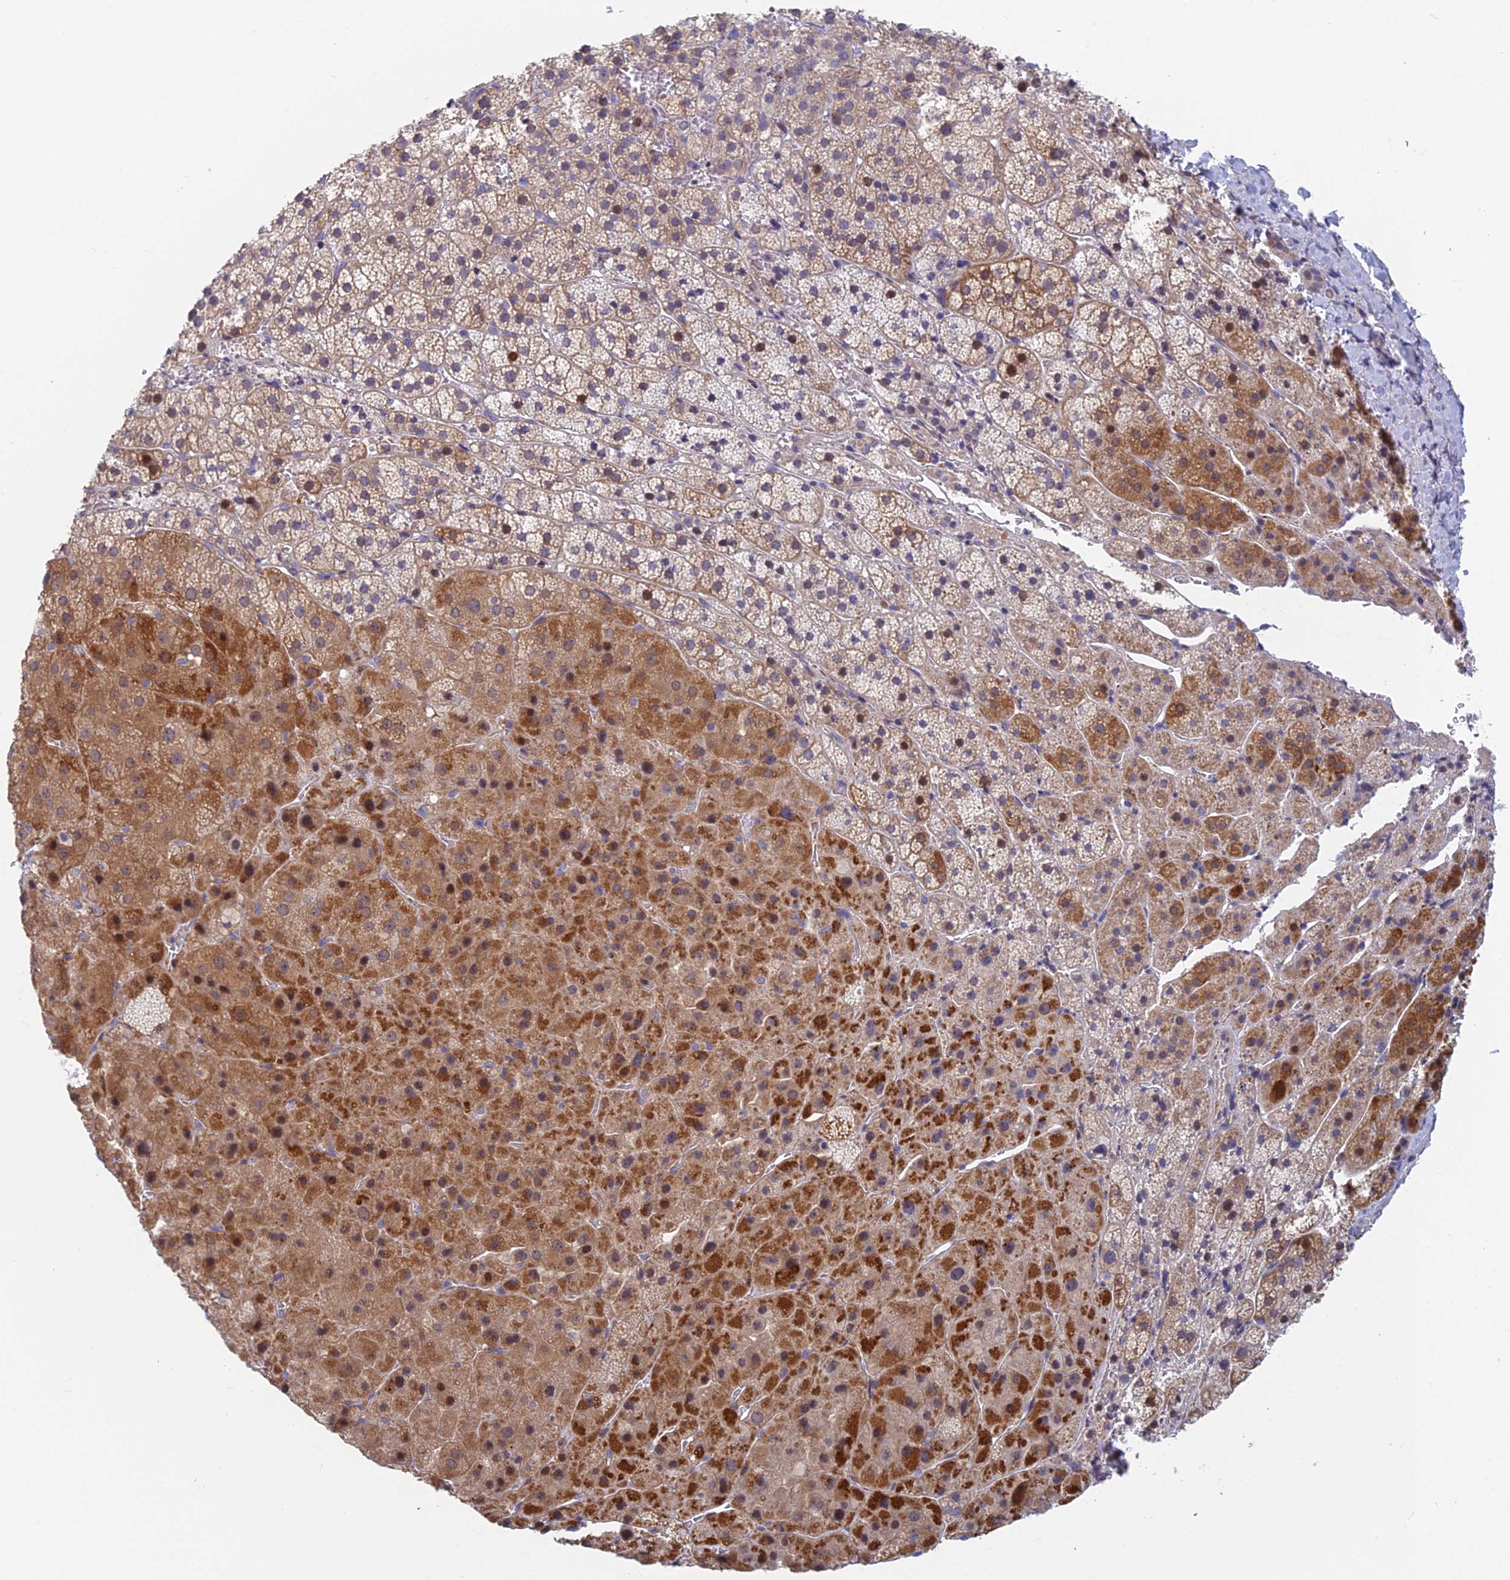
{"staining": {"intensity": "moderate", "quantity": "25%-75%", "location": "cytoplasmic/membranous,nuclear"}, "tissue": "adrenal gland", "cell_type": "Glandular cells", "image_type": "normal", "snomed": [{"axis": "morphology", "description": "Normal tissue, NOS"}, {"axis": "topography", "description": "Adrenal gland"}], "caption": "Immunohistochemistry photomicrograph of normal adrenal gland: adrenal gland stained using IHC shows medium levels of moderate protein expression localized specifically in the cytoplasmic/membranous,nuclear of glandular cells, appearing as a cytoplasmic/membranous,nuclear brown color.", "gene": "PPP1R26", "patient": {"sex": "female", "age": 44}}